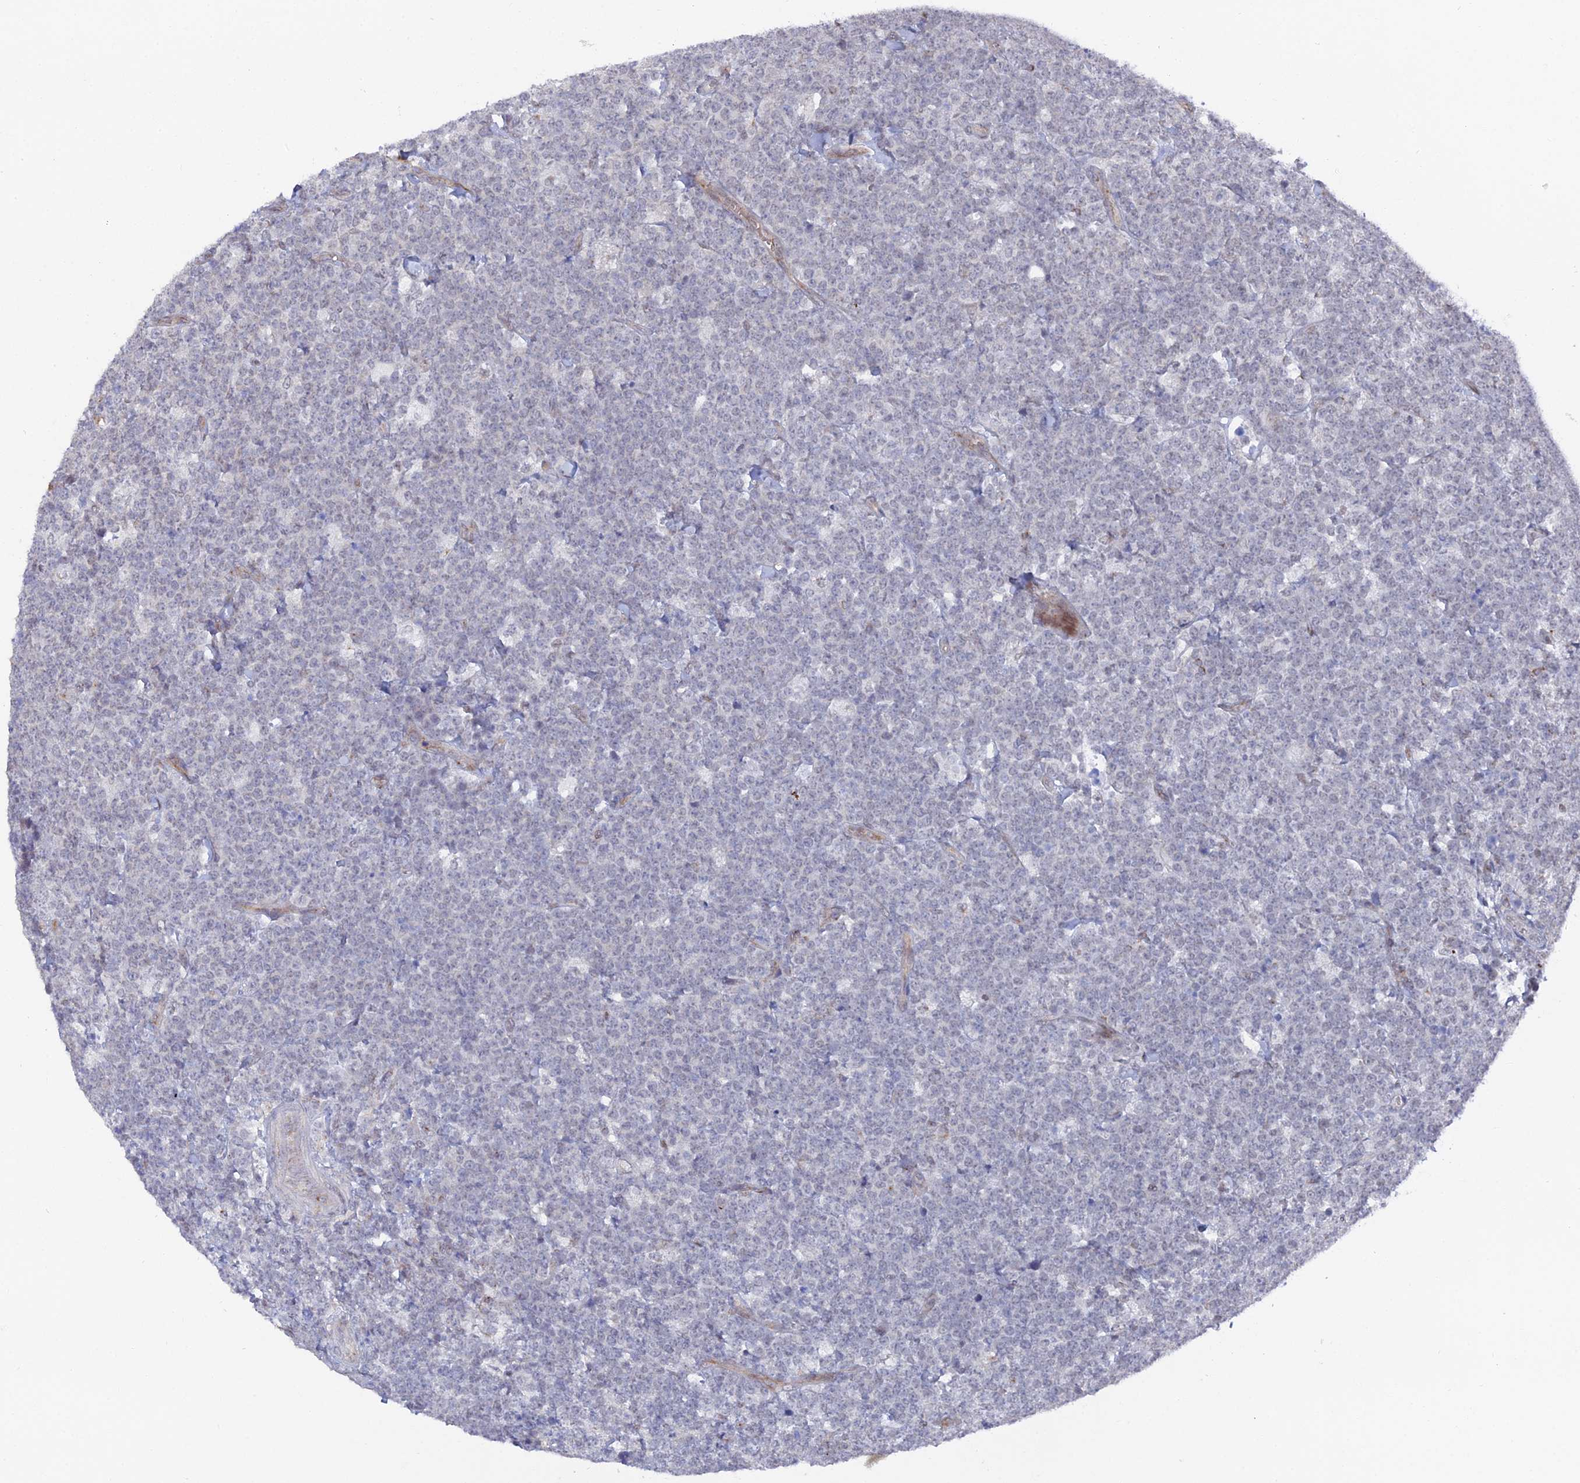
{"staining": {"intensity": "negative", "quantity": "none", "location": "none"}, "tissue": "lymphoma", "cell_type": "Tumor cells", "image_type": "cancer", "snomed": [{"axis": "morphology", "description": "Malignant lymphoma, non-Hodgkin's type, High grade"}, {"axis": "topography", "description": "Small intestine"}], "caption": "Tumor cells are negative for protein expression in human lymphoma.", "gene": "FHIP2A", "patient": {"sex": "male", "age": 8}}